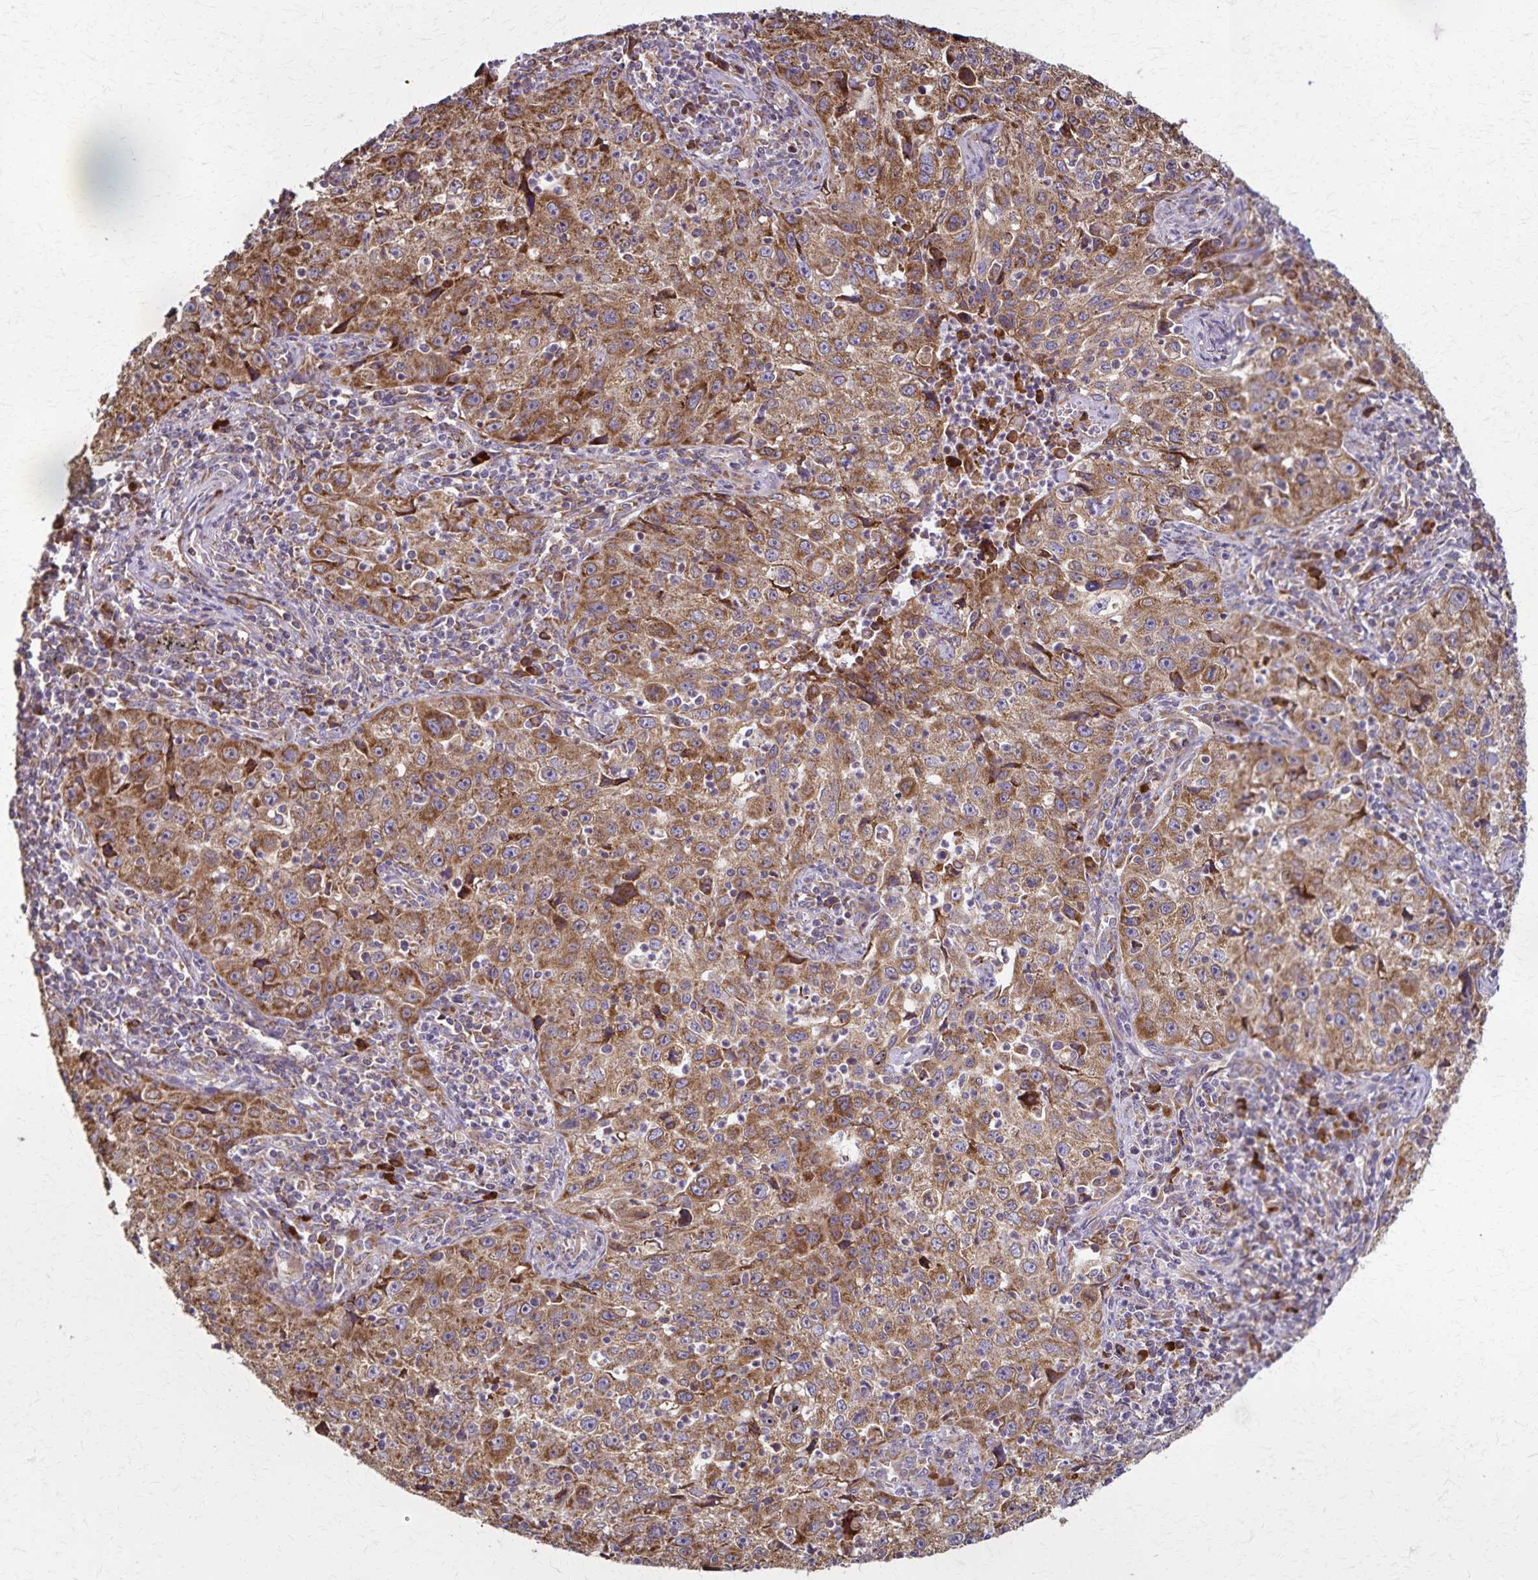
{"staining": {"intensity": "moderate", "quantity": ">75%", "location": "cytoplasmic/membranous"}, "tissue": "lung cancer", "cell_type": "Tumor cells", "image_type": "cancer", "snomed": [{"axis": "morphology", "description": "Squamous cell carcinoma, NOS"}, {"axis": "topography", "description": "Lung"}], "caption": "Protein expression analysis of lung cancer (squamous cell carcinoma) exhibits moderate cytoplasmic/membranous positivity in about >75% of tumor cells. (IHC, brightfield microscopy, high magnification).", "gene": "RNF10", "patient": {"sex": "male", "age": 71}}